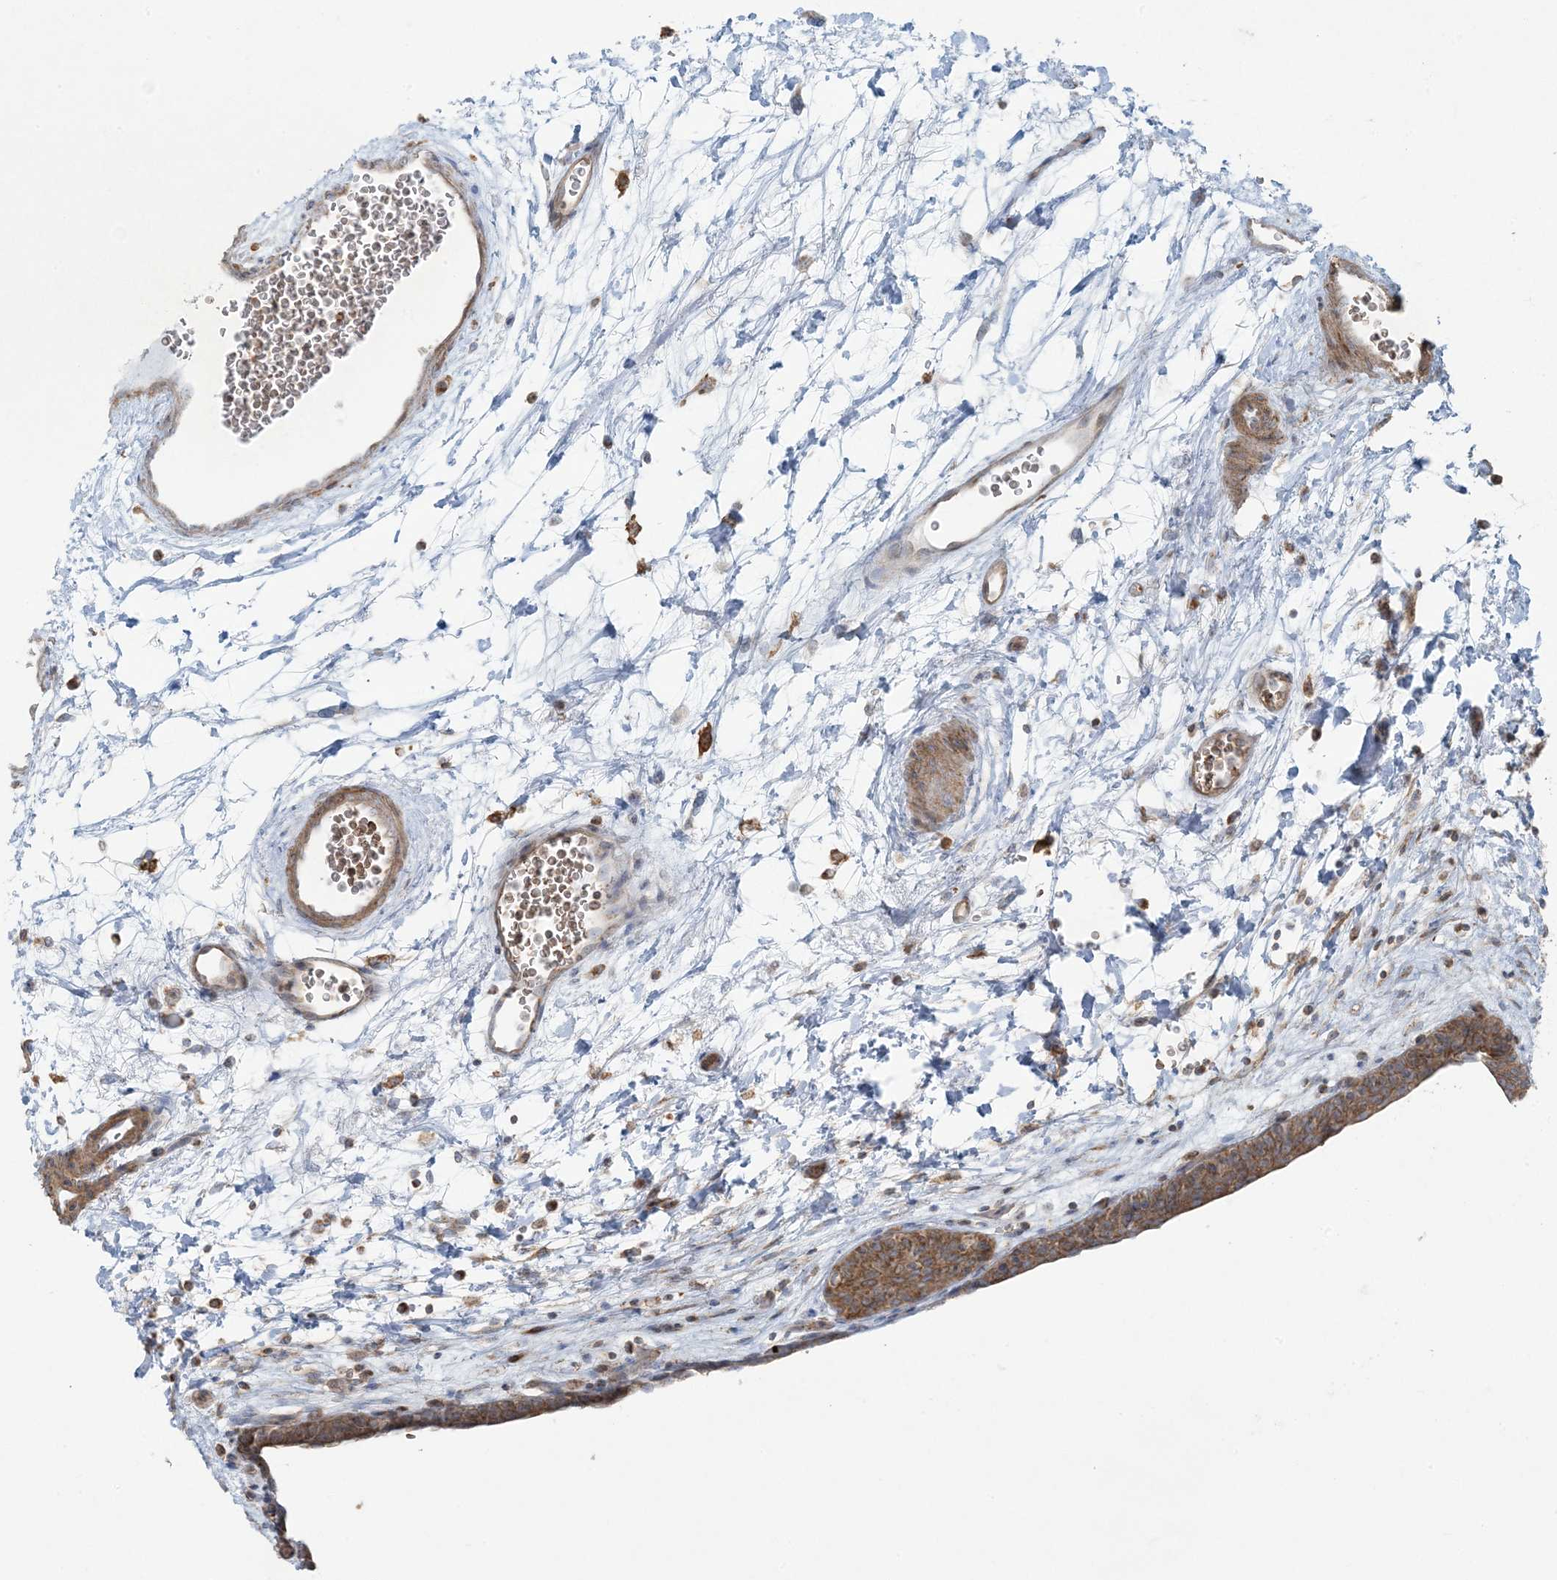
{"staining": {"intensity": "moderate", "quantity": ">75%", "location": "cytoplasmic/membranous"}, "tissue": "urinary bladder", "cell_type": "Urothelial cells", "image_type": "normal", "snomed": [{"axis": "morphology", "description": "Normal tissue, NOS"}, {"axis": "topography", "description": "Urinary bladder"}], "caption": "Urothelial cells exhibit medium levels of moderate cytoplasmic/membranous expression in about >75% of cells in benign human urinary bladder.", "gene": "PIK3R4", "patient": {"sex": "male", "age": 83}}